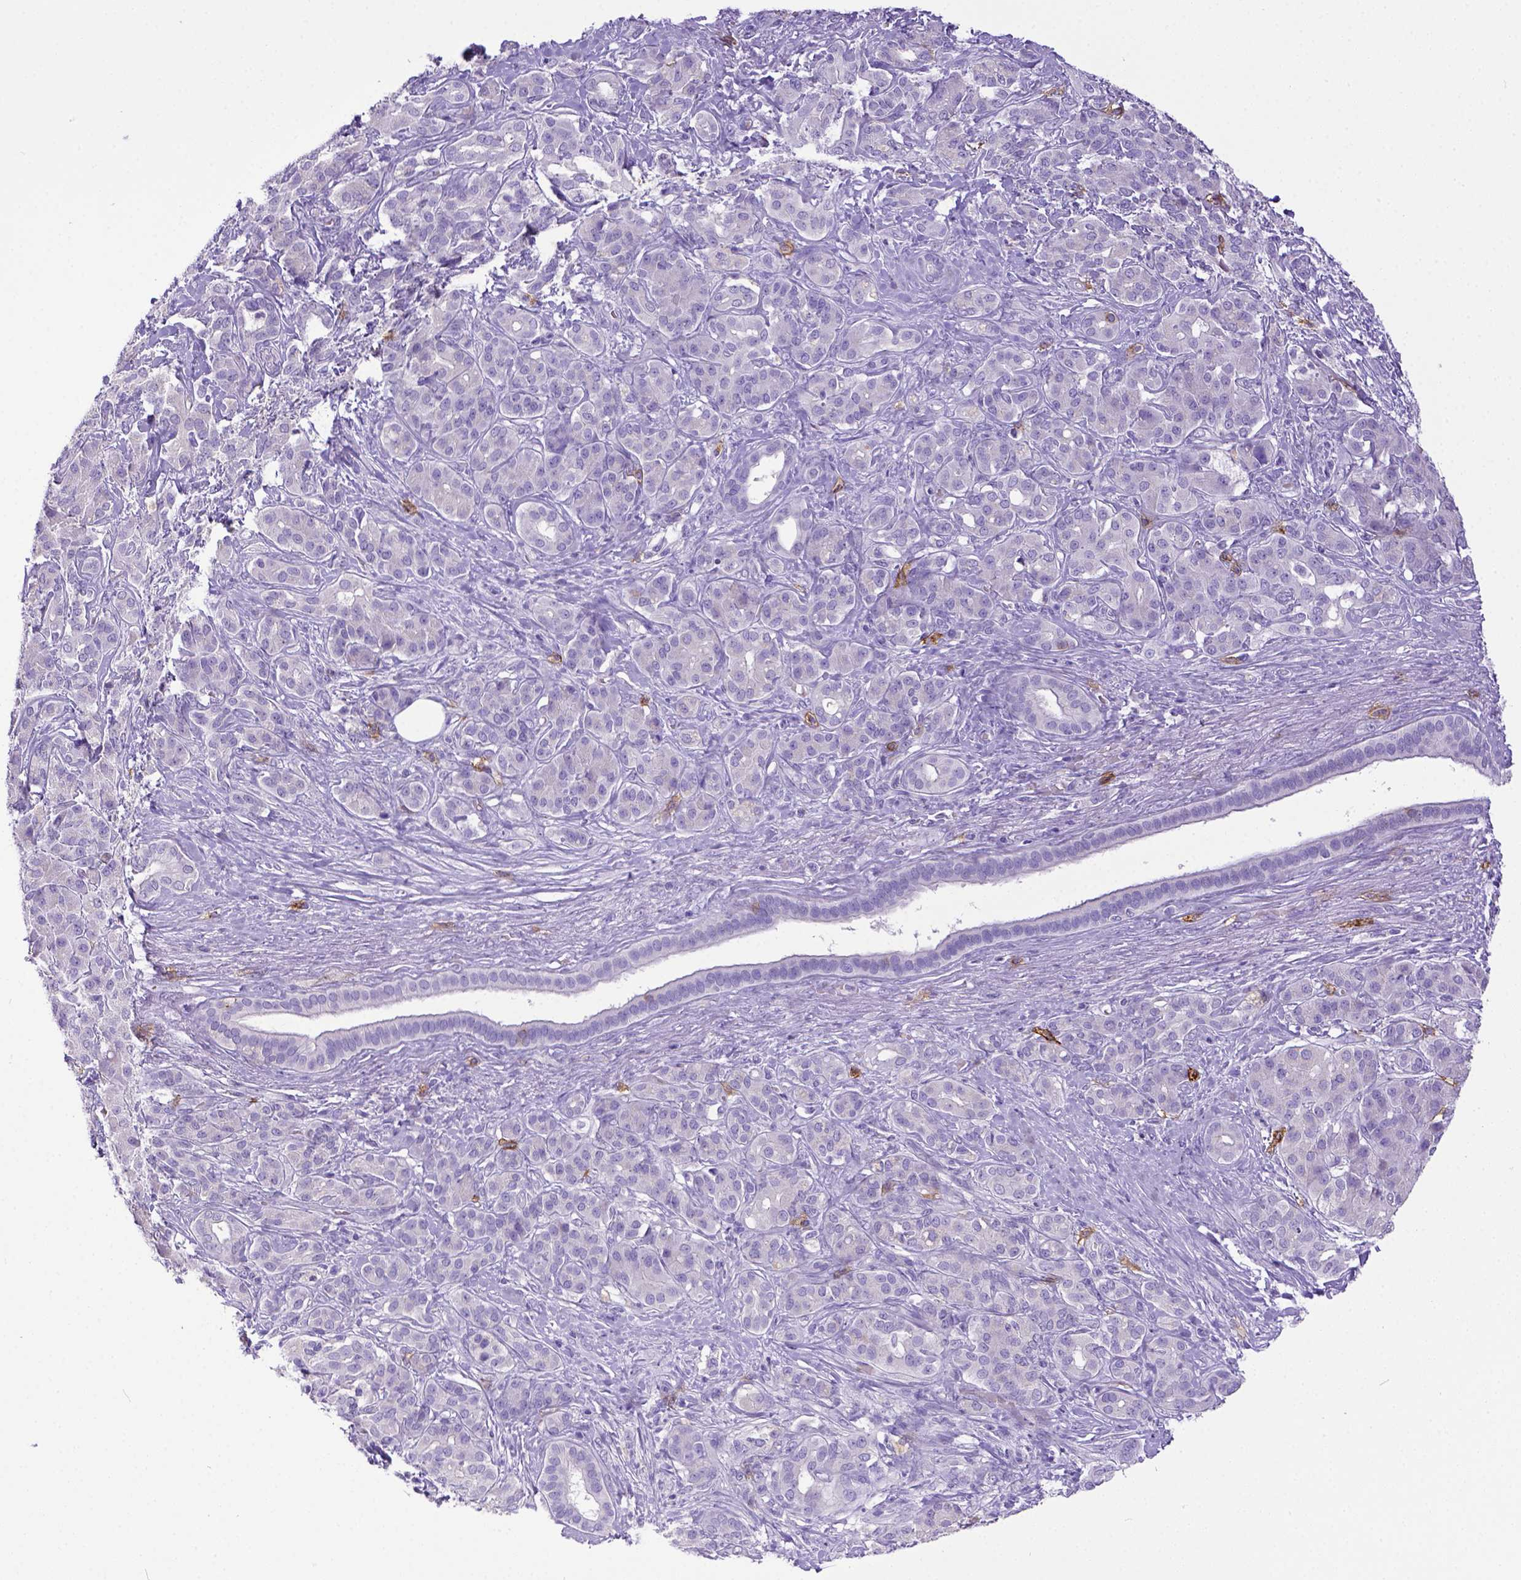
{"staining": {"intensity": "negative", "quantity": "none", "location": "none"}, "tissue": "pancreatic cancer", "cell_type": "Tumor cells", "image_type": "cancer", "snomed": [{"axis": "morphology", "description": "Normal tissue, NOS"}, {"axis": "morphology", "description": "Inflammation, NOS"}, {"axis": "morphology", "description": "Adenocarcinoma, NOS"}, {"axis": "topography", "description": "Pancreas"}], "caption": "Immunohistochemistry image of adenocarcinoma (pancreatic) stained for a protein (brown), which reveals no positivity in tumor cells. The staining is performed using DAB (3,3'-diaminobenzidine) brown chromogen with nuclei counter-stained in using hematoxylin.", "gene": "KIT", "patient": {"sex": "male", "age": 57}}